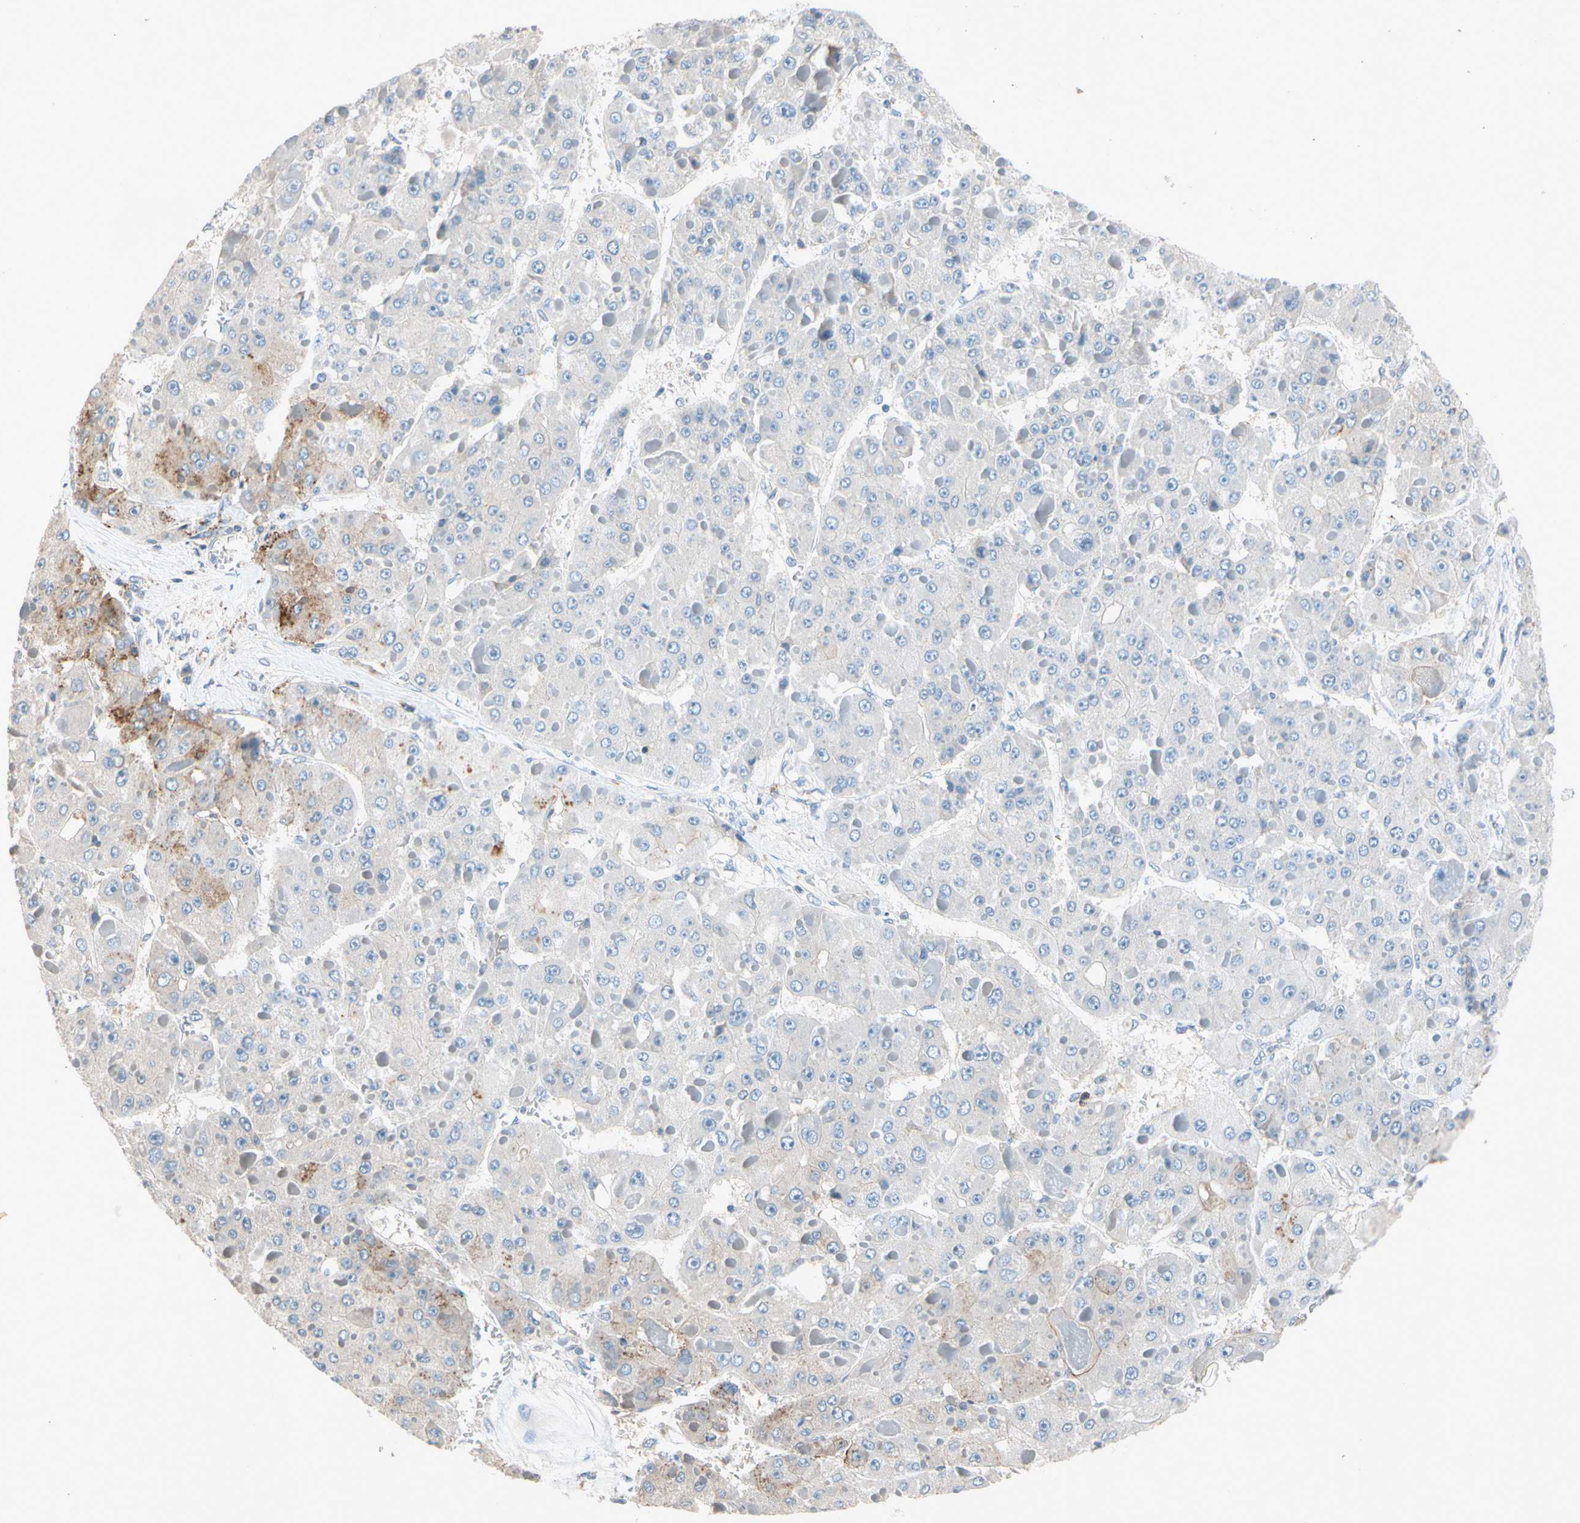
{"staining": {"intensity": "moderate", "quantity": "<25%", "location": "cytoplasmic/membranous"}, "tissue": "liver cancer", "cell_type": "Tumor cells", "image_type": "cancer", "snomed": [{"axis": "morphology", "description": "Carcinoma, Hepatocellular, NOS"}, {"axis": "topography", "description": "Liver"}], "caption": "Moderate cytoplasmic/membranous protein expression is present in about <25% of tumor cells in liver cancer.", "gene": "NDFIP2", "patient": {"sex": "female", "age": 73}}